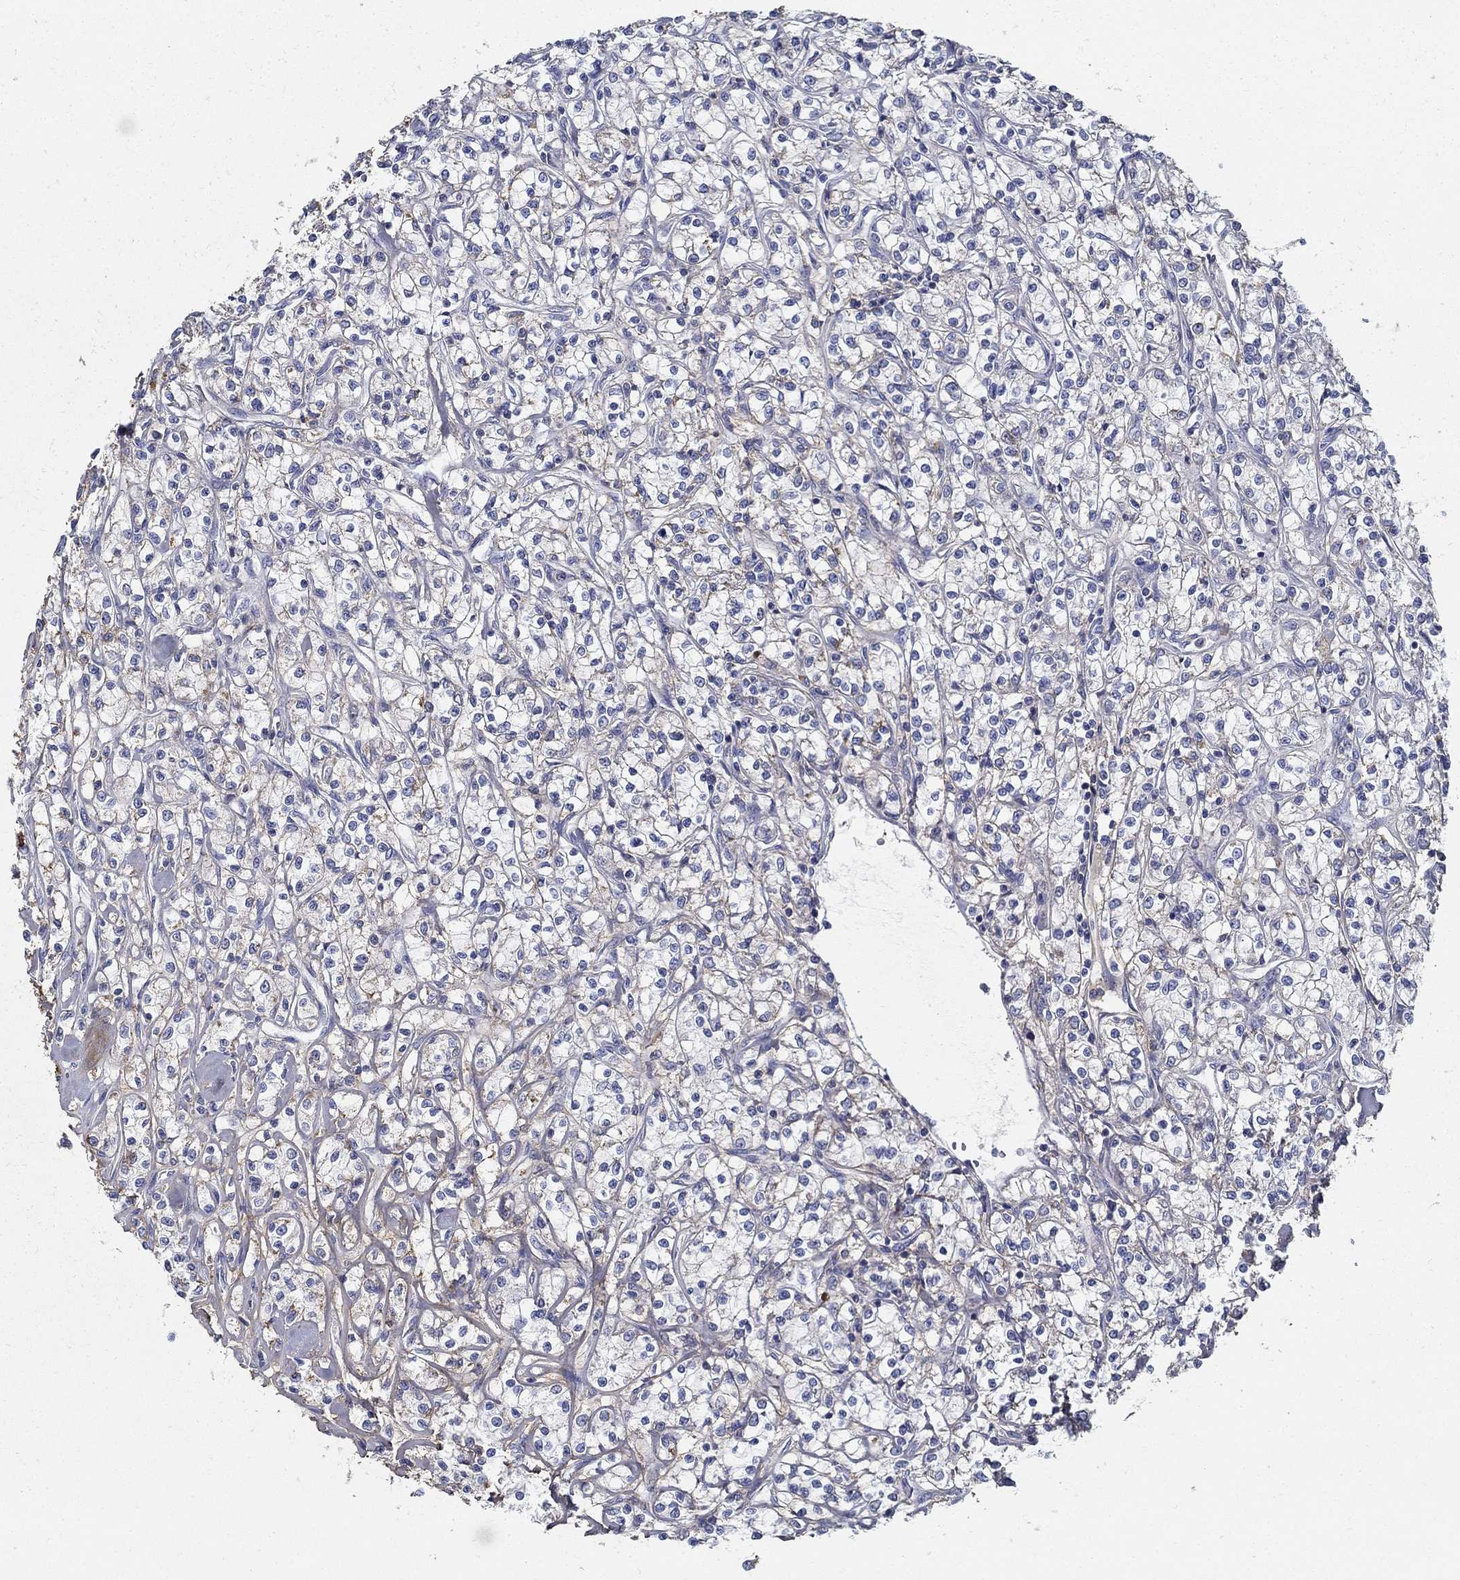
{"staining": {"intensity": "negative", "quantity": "none", "location": "none"}, "tissue": "renal cancer", "cell_type": "Tumor cells", "image_type": "cancer", "snomed": [{"axis": "morphology", "description": "Adenocarcinoma, NOS"}, {"axis": "topography", "description": "Kidney"}], "caption": "An IHC micrograph of renal cancer (adenocarcinoma) is shown. There is no staining in tumor cells of renal cancer (adenocarcinoma).", "gene": "TGFBI", "patient": {"sex": "female", "age": 59}}